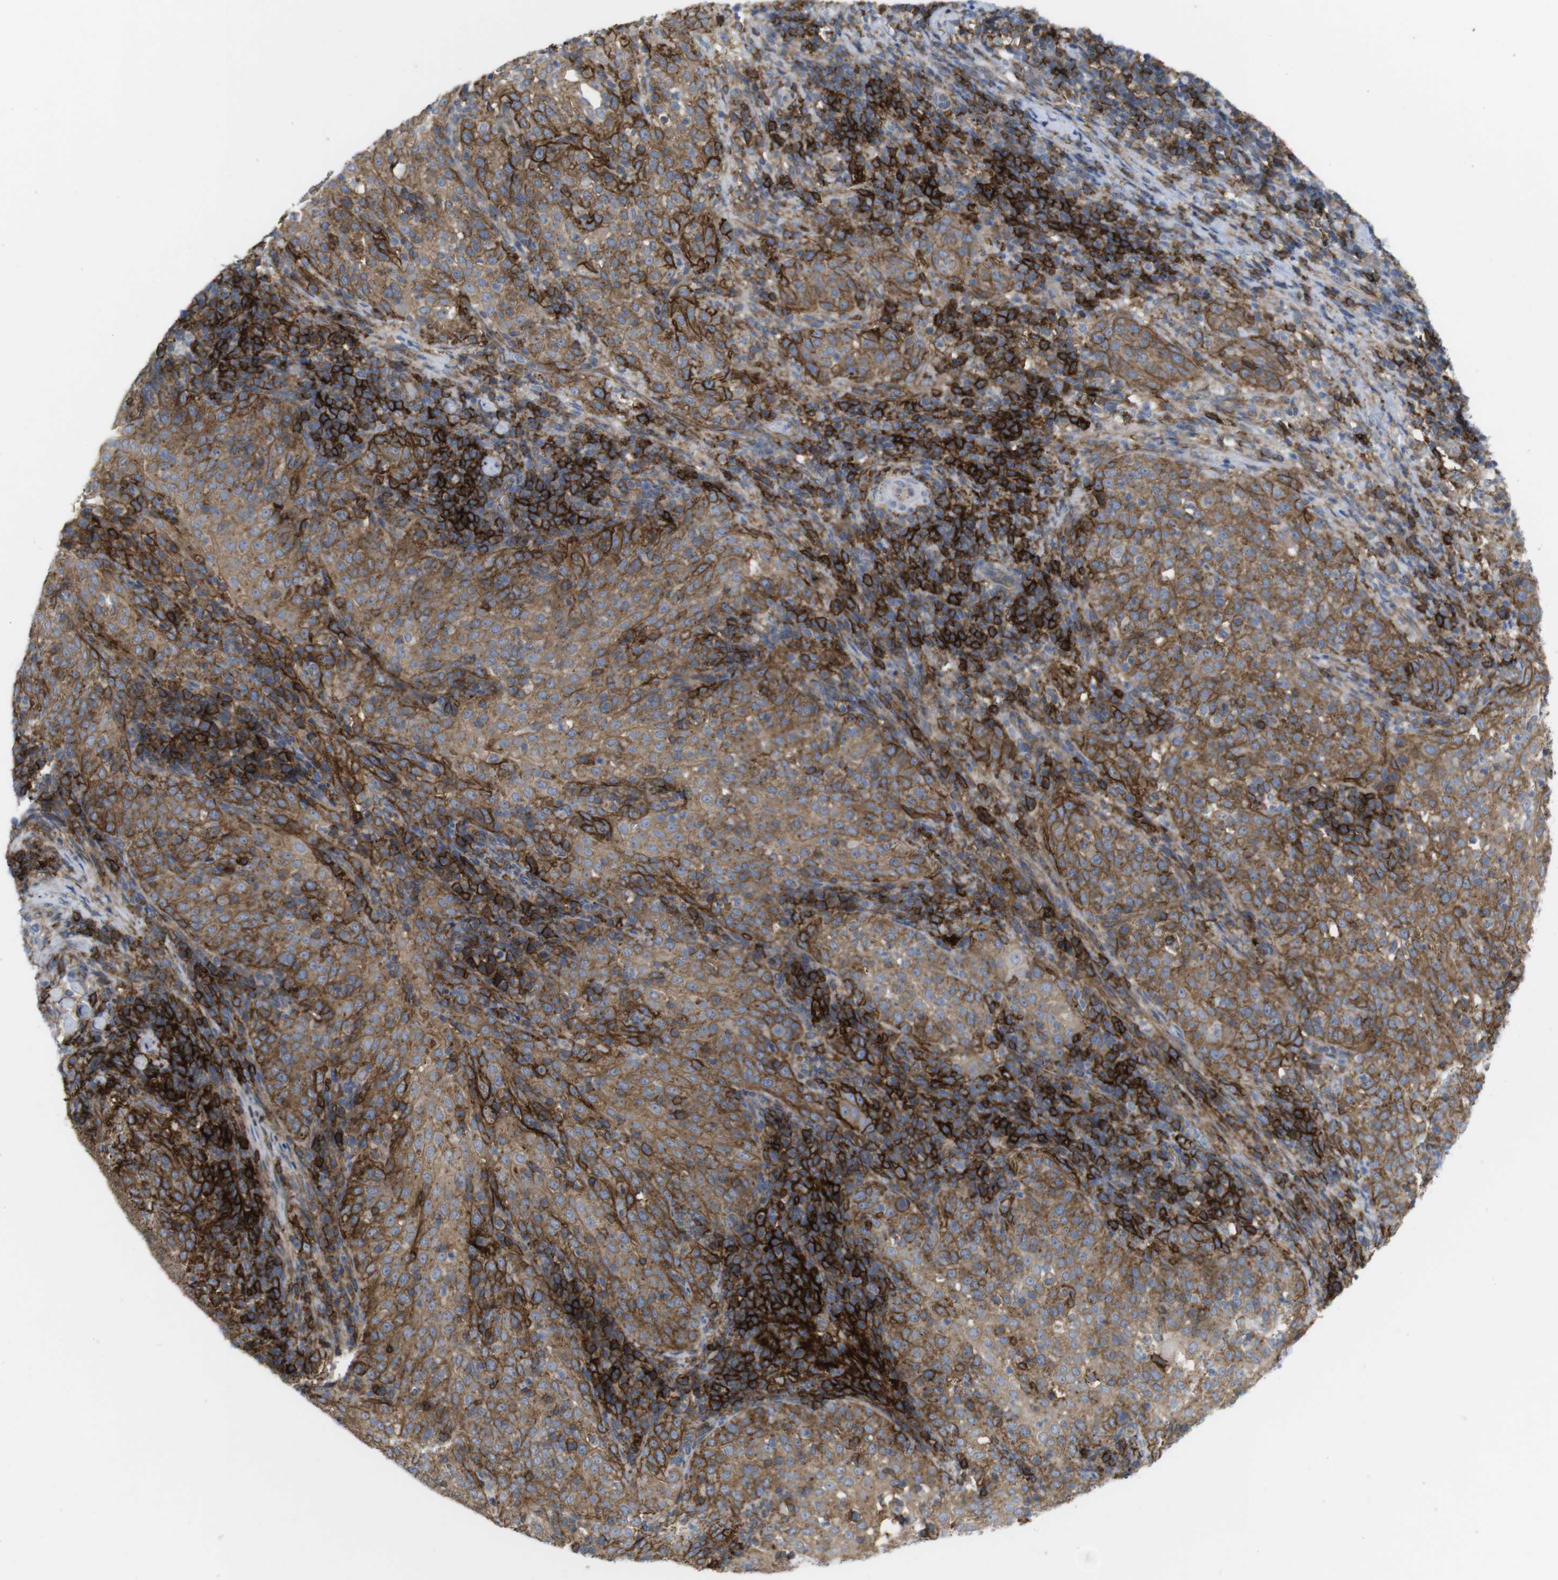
{"staining": {"intensity": "strong", "quantity": ">75%", "location": "cytoplasmic/membranous"}, "tissue": "cervical cancer", "cell_type": "Tumor cells", "image_type": "cancer", "snomed": [{"axis": "morphology", "description": "Squamous cell carcinoma, NOS"}, {"axis": "topography", "description": "Cervix"}], "caption": "Immunohistochemistry of cervical cancer (squamous cell carcinoma) shows high levels of strong cytoplasmic/membranous staining in approximately >75% of tumor cells. (brown staining indicates protein expression, while blue staining denotes nuclei).", "gene": "CCR6", "patient": {"sex": "female", "age": 51}}